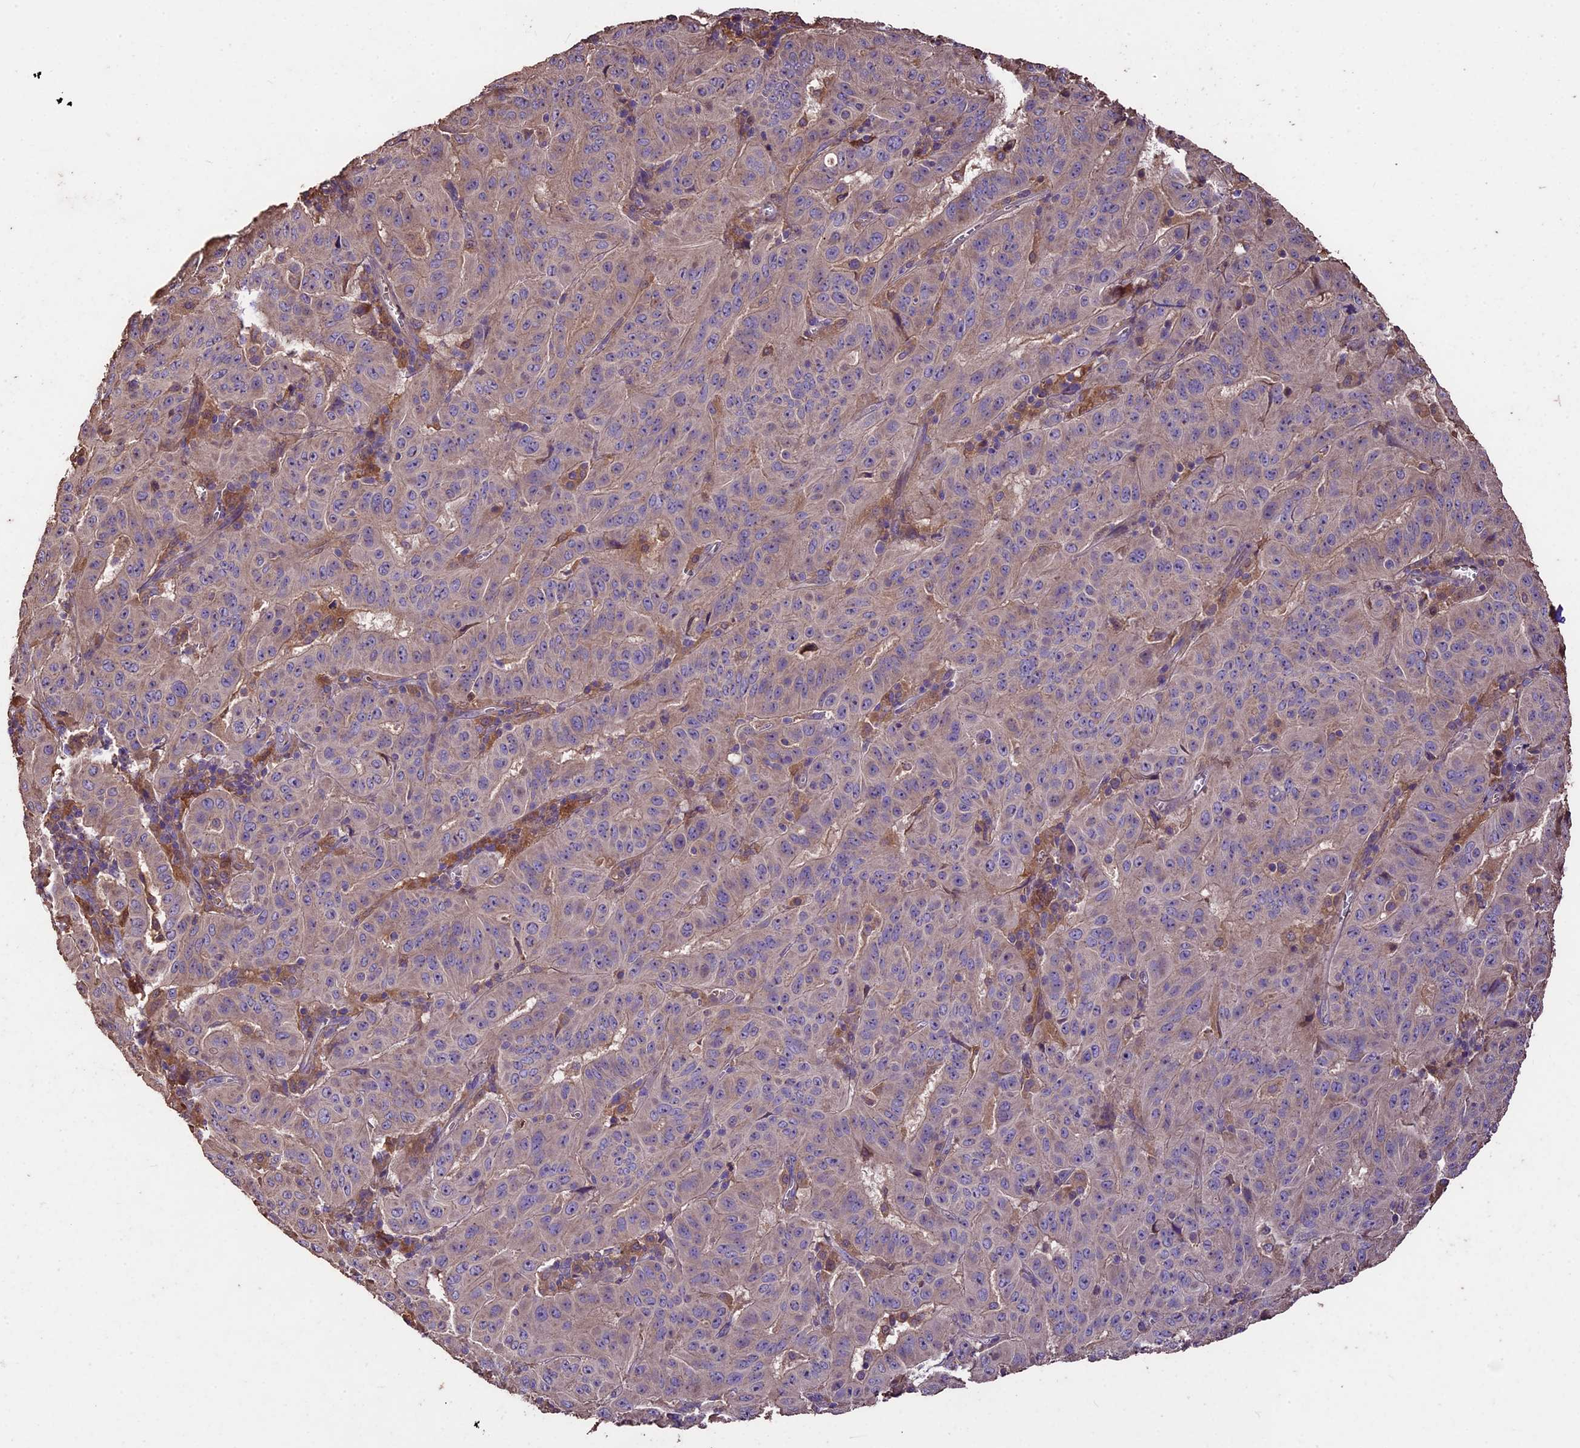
{"staining": {"intensity": "negative", "quantity": "none", "location": "none"}, "tissue": "pancreatic cancer", "cell_type": "Tumor cells", "image_type": "cancer", "snomed": [{"axis": "morphology", "description": "Adenocarcinoma, NOS"}, {"axis": "topography", "description": "Pancreas"}], "caption": "A high-resolution image shows IHC staining of adenocarcinoma (pancreatic), which shows no significant expression in tumor cells.", "gene": "CRLF1", "patient": {"sex": "male", "age": 63}}